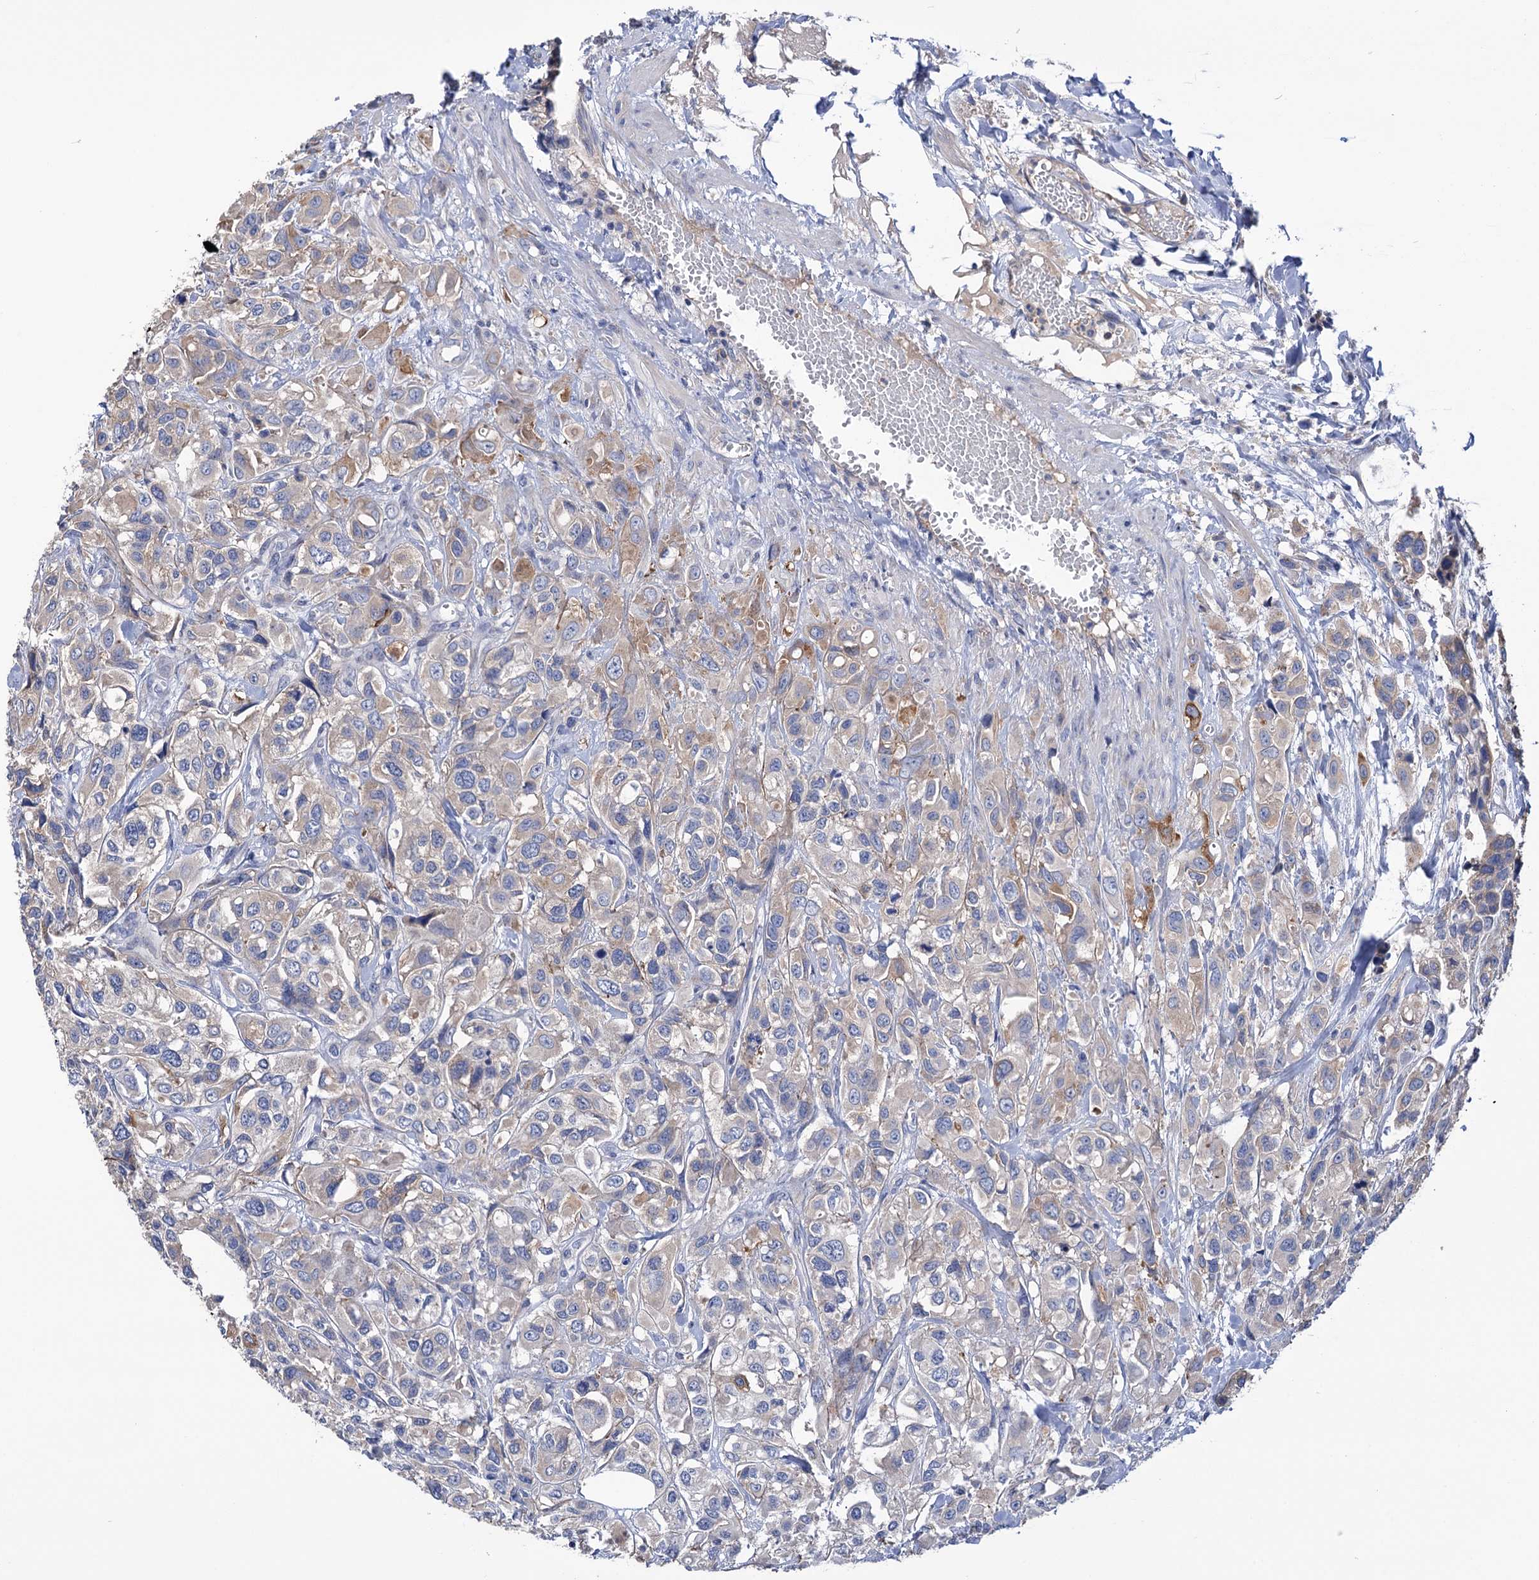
{"staining": {"intensity": "moderate", "quantity": "<25%", "location": "cytoplasmic/membranous"}, "tissue": "urothelial cancer", "cell_type": "Tumor cells", "image_type": "cancer", "snomed": [{"axis": "morphology", "description": "Urothelial carcinoma, High grade"}, {"axis": "topography", "description": "Urinary bladder"}], "caption": "The photomicrograph shows staining of urothelial cancer, revealing moderate cytoplasmic/membranous protein staining (brown color) within tumor cells.", "gene": "BBS4", "patient": {"sex": "male", "age": 67}}